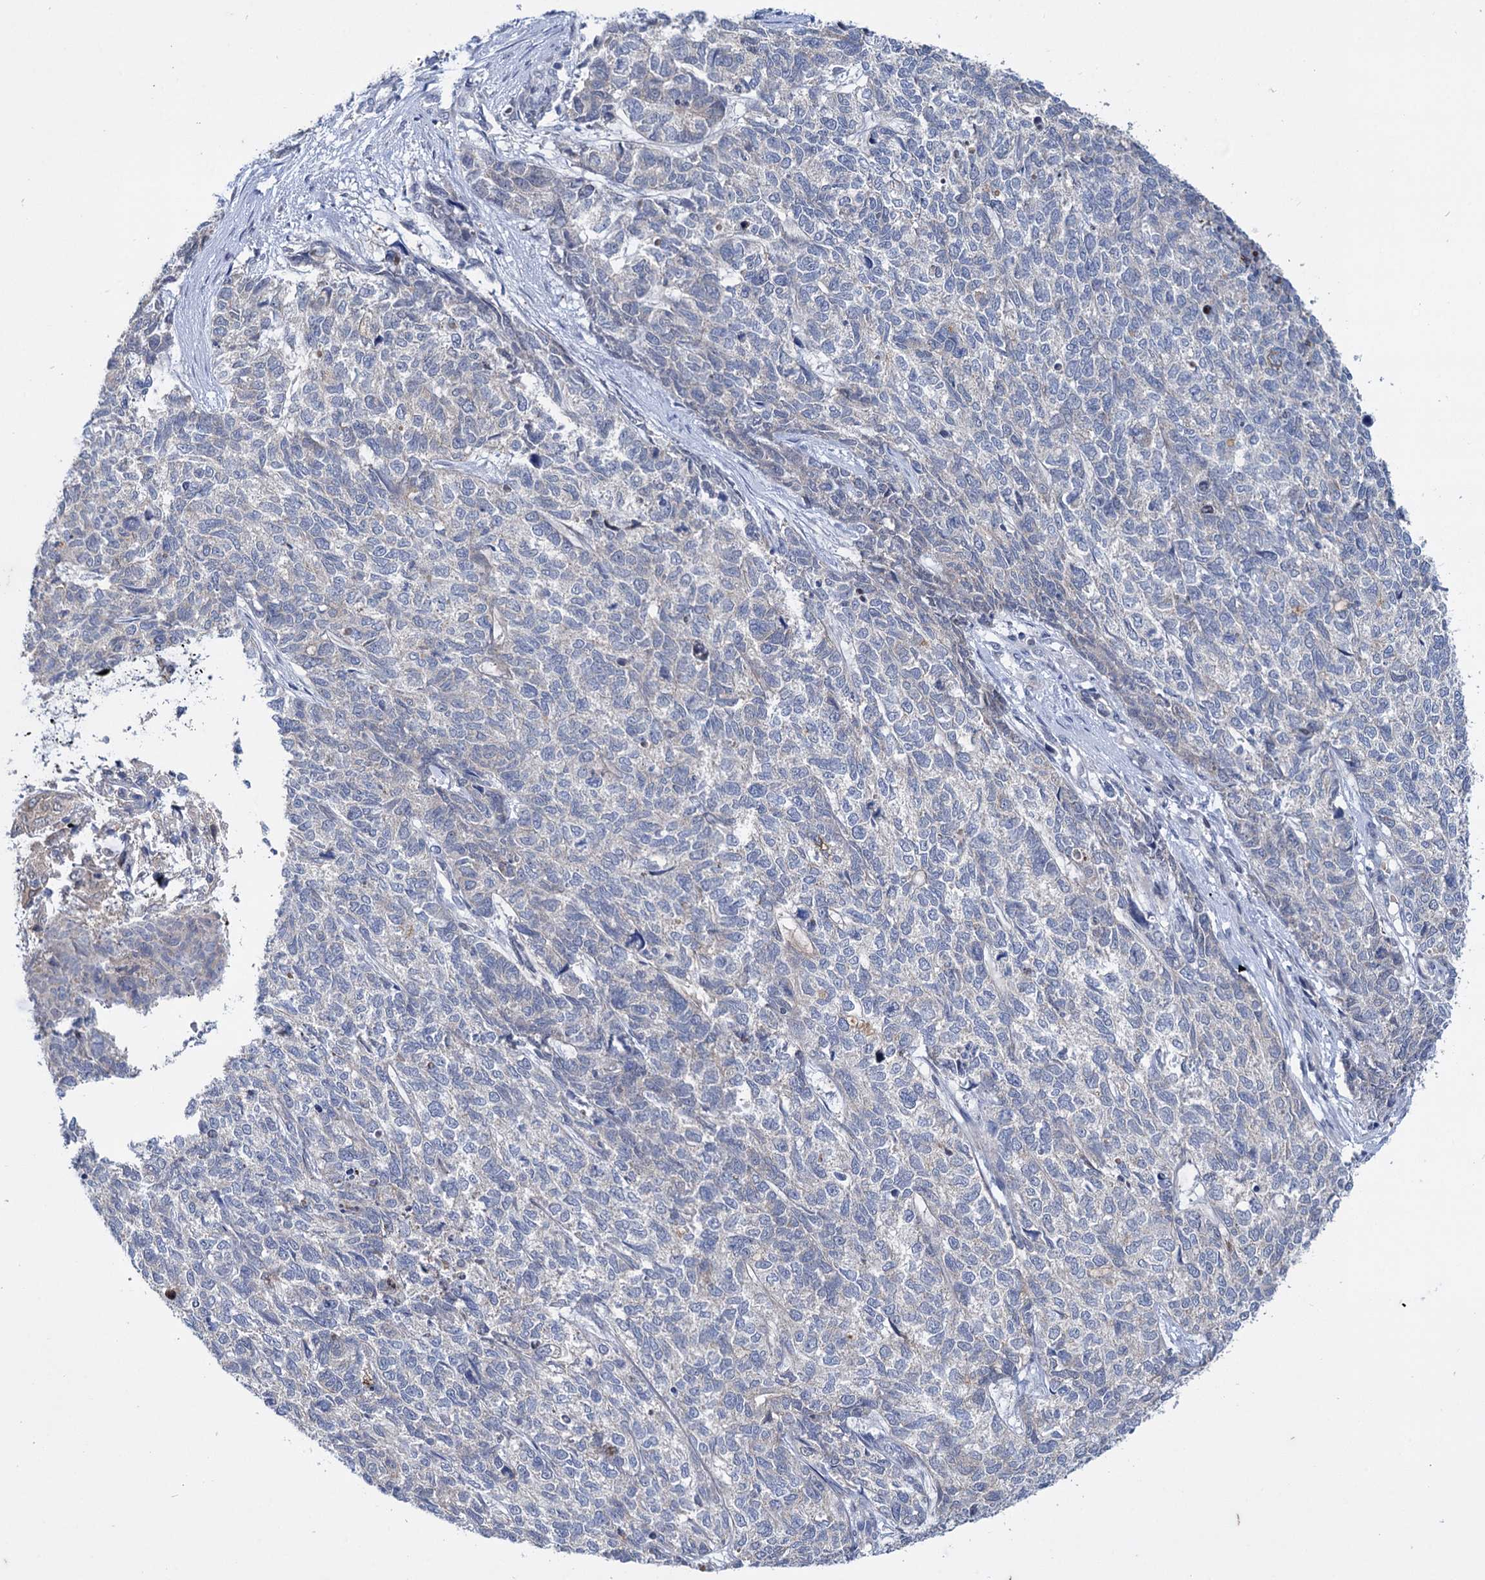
{"staining": {"intensity": "negative", "quantity": "none", "location": "none"}, "tissue": "cervical cancer", "cell_type": "Tumor cells", "image_type": "cancer", "snomed": [{"axis": "morphology", "description": "Squamous cell carcinoma, NOS"}, {"axis": "topography", "description": "Cervix"}], "caption": "Cervical squamous cell carcinoma stained for a protein using immunohistochemistry exhibits no staining tumor cells.", "gene": "MID1IP1", "patient": {"sex": "female", "age": 63}}